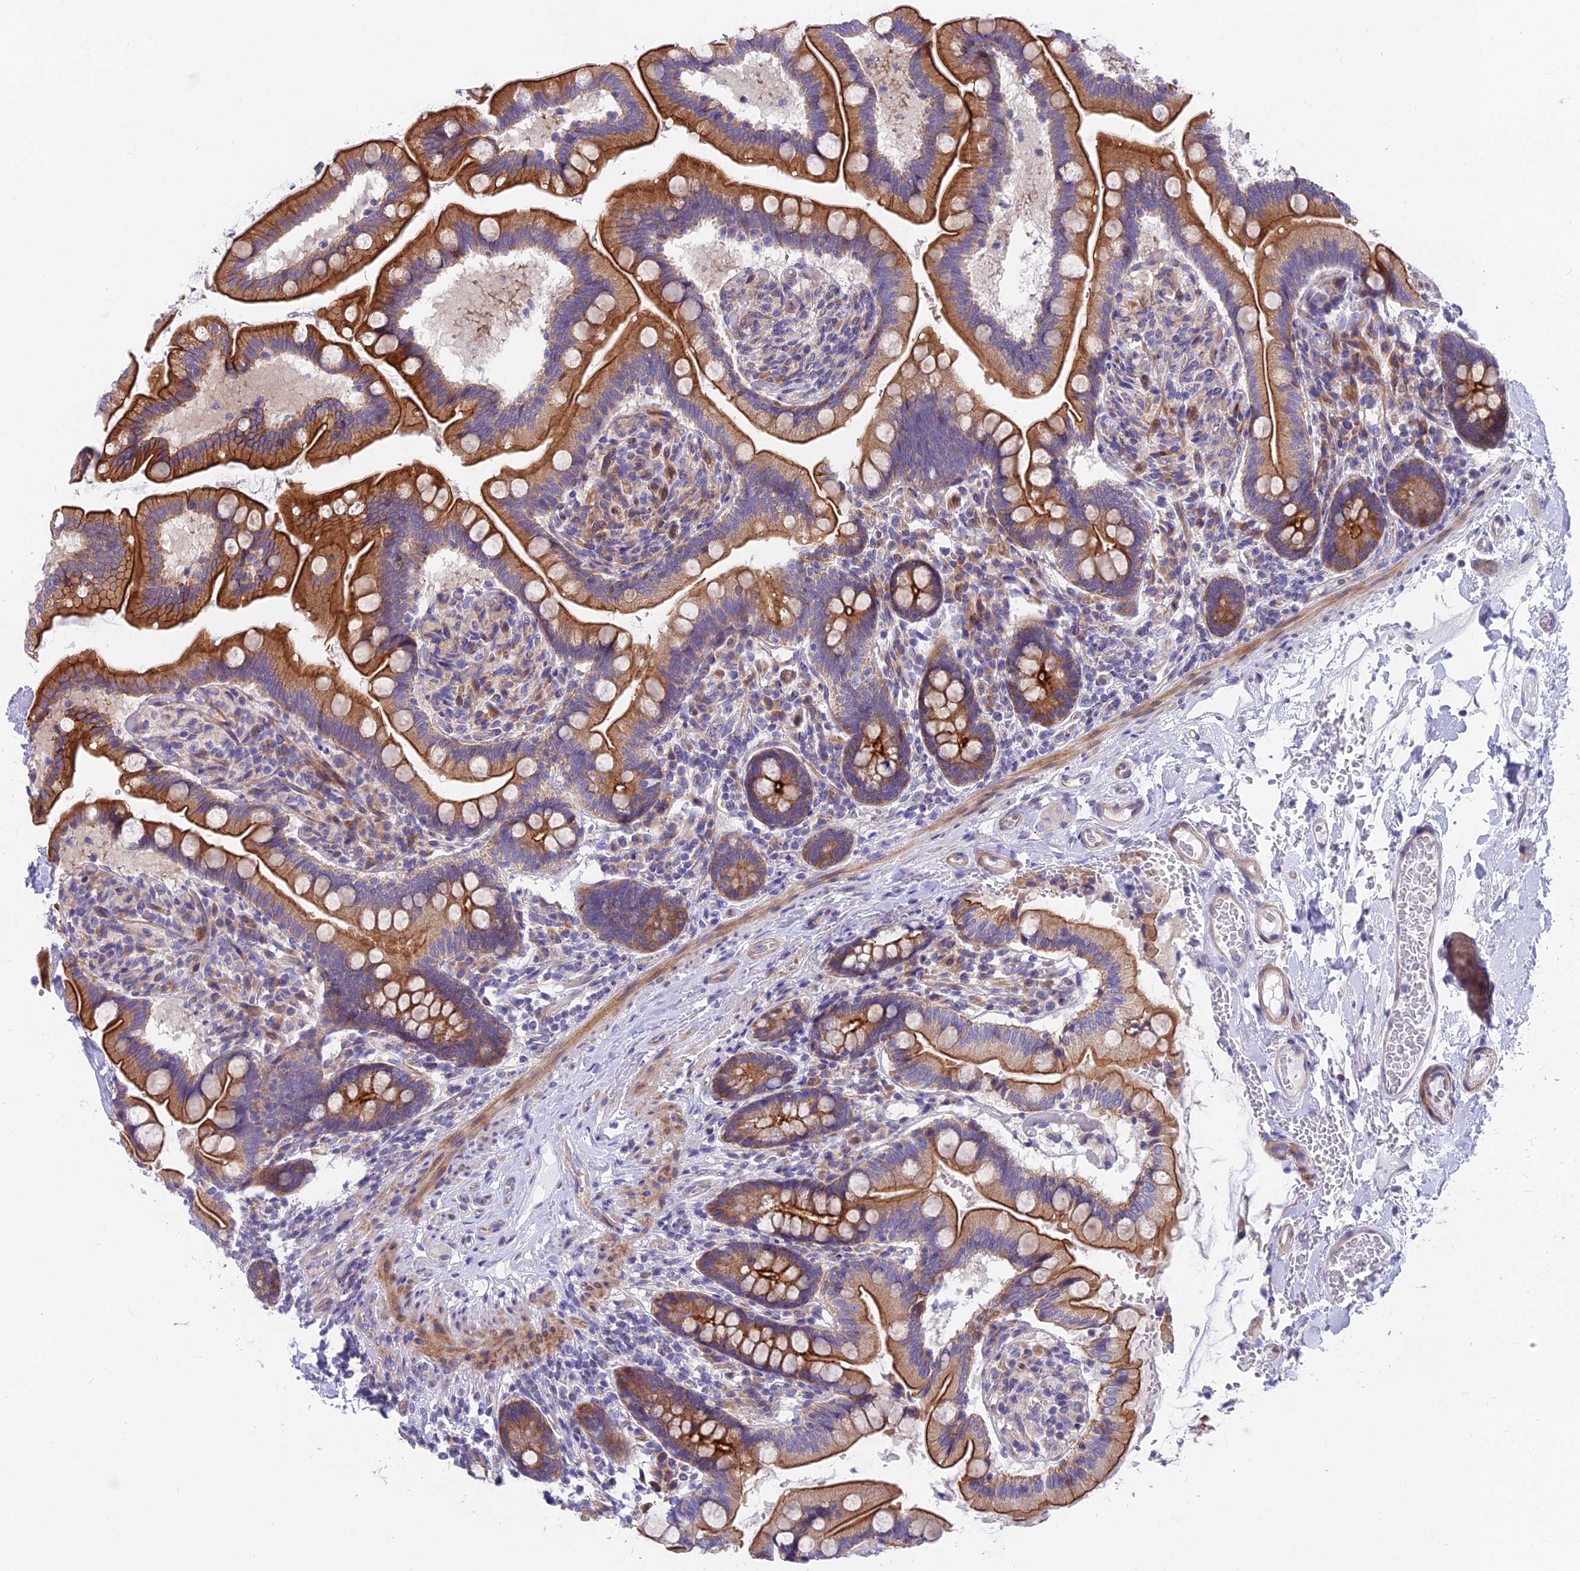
{"staining": {"intensity": "strong", "quantity": ">75%", "location": "cytoplasmic/membranous"}, "tissue": "small intestine", "cell_type": "Glandular cells", "image_type": "normal", "snomed": [{"axis": "morphology", "description": "Normal tissue, NOS"}, {"axis": "topography", "description": "Small intestine"}], "caption": "Immunohistochemical staining of benign small intestine demonstrates strong cytoplasmic/membranous protein positivity in about >75% of glandular cells. (Brightfield microscopy of DAB IHC at high magnification).", "gene": "MVB12A", "patient": {"sex": "female", "age": 64}}